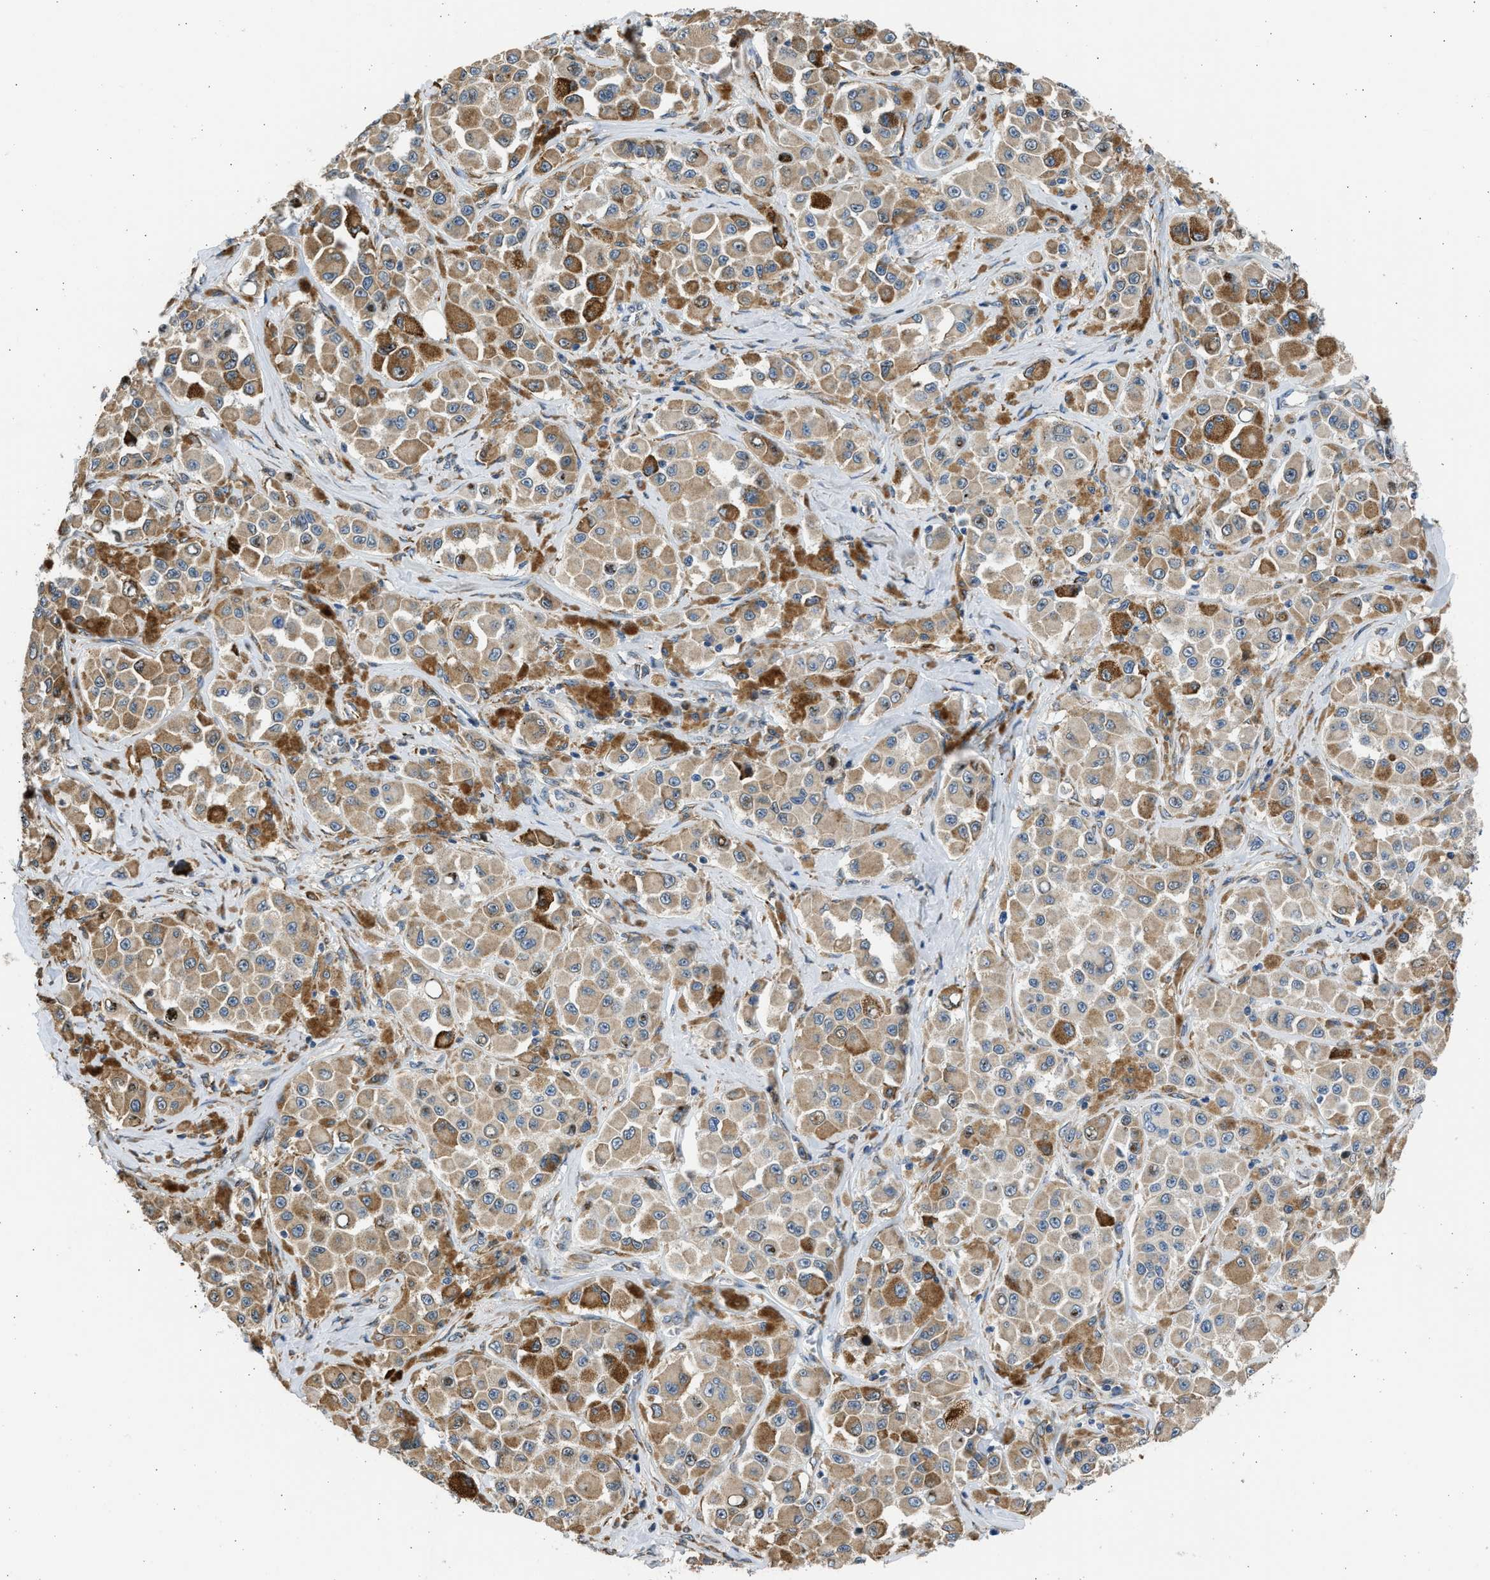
{"staining": {"intensity": "weak", "quantity": ">75%", "location": "cytoplasmic/membranous"}, "tissue": "melanoma", "cell_type": "Tumor cells", "image_type": "cancer", "snomed": [{"axis": "morphology", "description": "Malignant melanoma, NOS"}, {"axis": "topography", "description": "Skin"}], "caption": "Weak cytoplasmic/membranous expression for a protein is identified in approximately >75% of tumor cells of melanoma using immunohistochemistry (IHC).", "gene": "PLD2", "patient": {"sex": "male", "age": 84}}